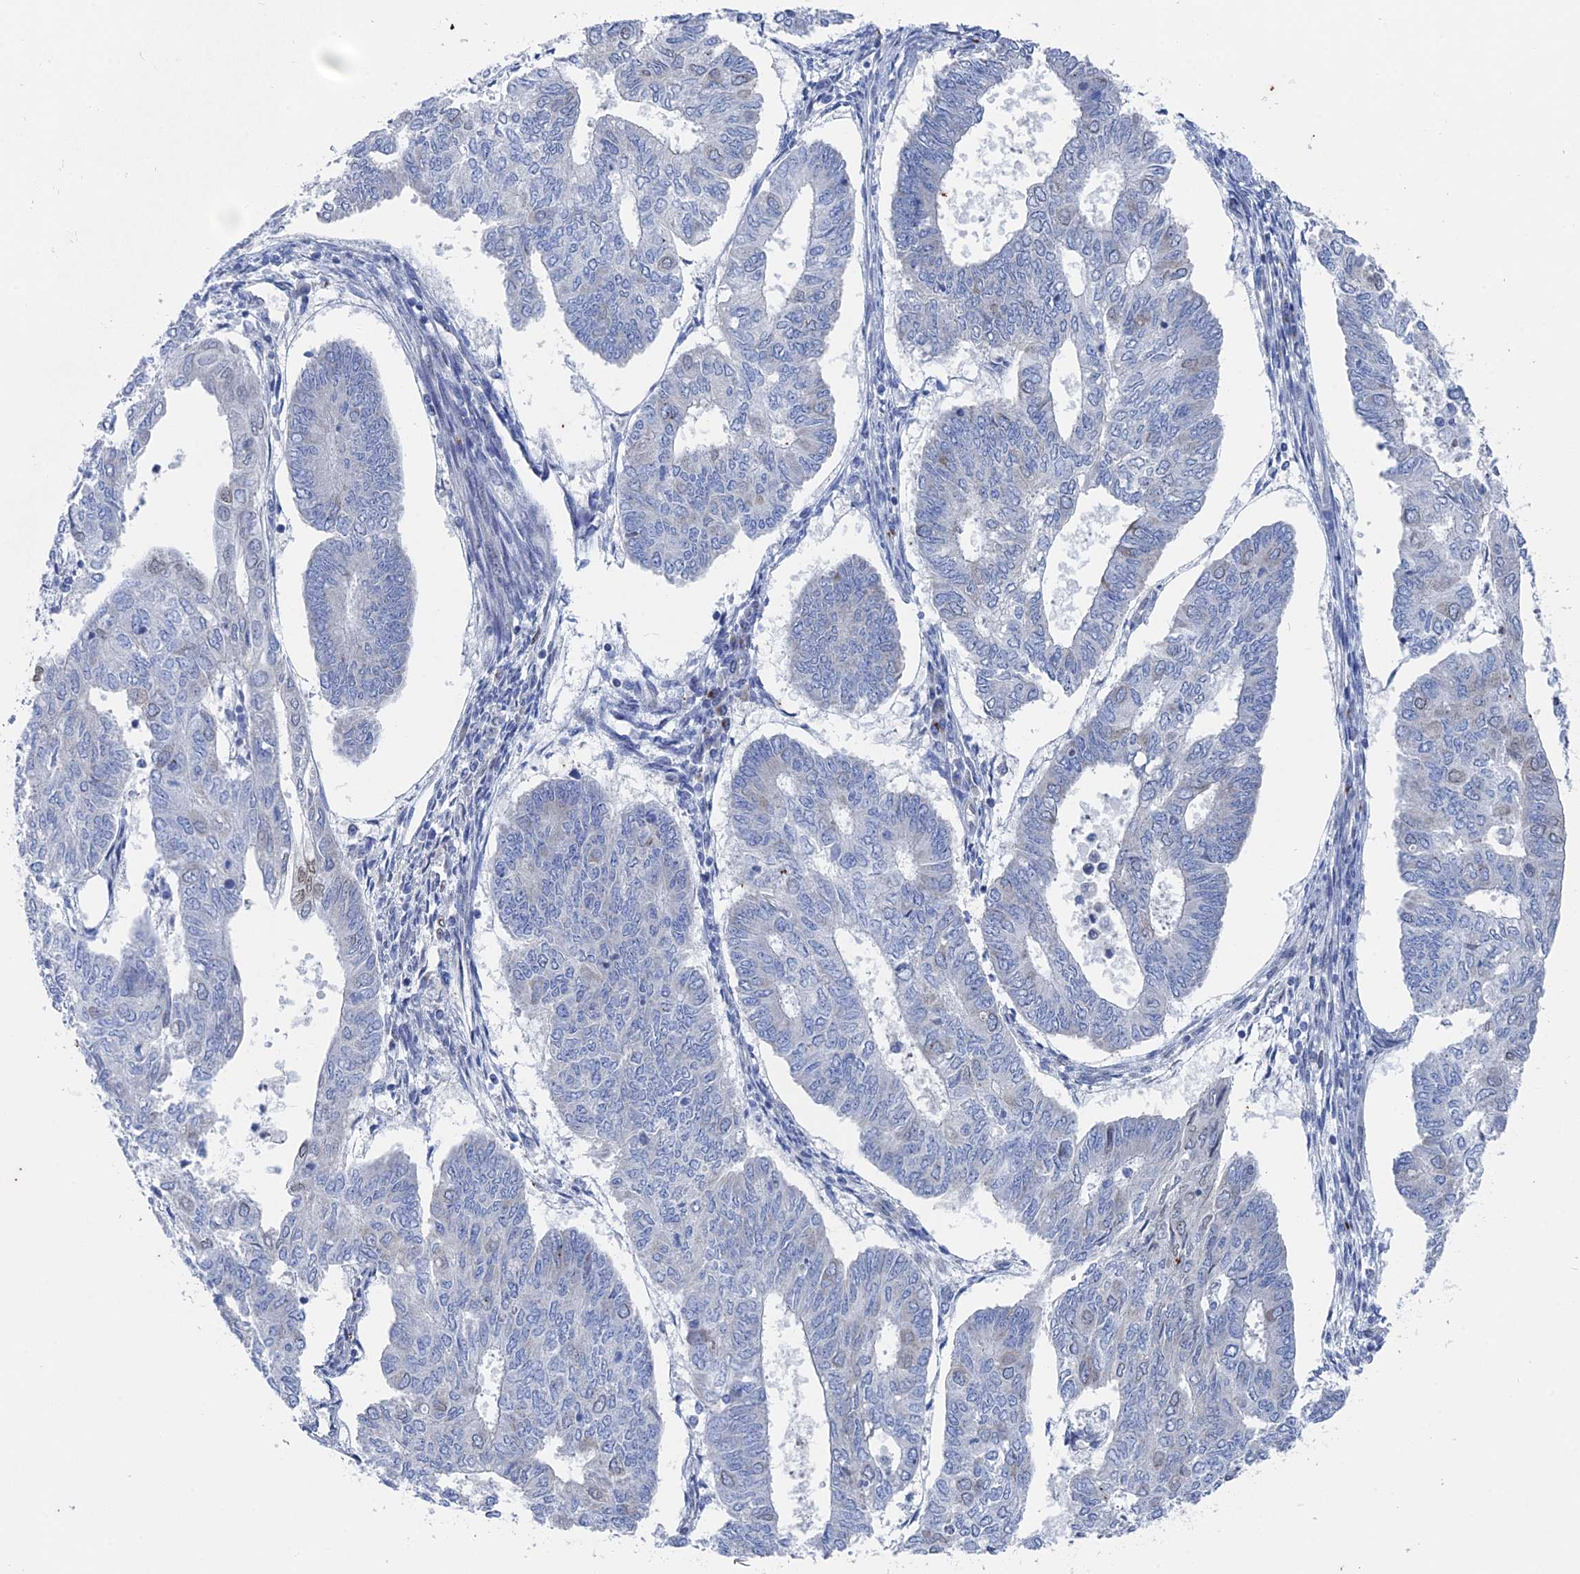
{"staining": {"intensity": "negative", "quantity": "none", "location": "none"}, "tissue": "endometrial cancer", "cell_type": "Tumor cells", "image_type": "cancer", "snomed": [{"axis": "morphology", "description": "Adenocarcinoma, NOS"}, {"axis": "topography", "description": "Endometrium"}], "caption": "The immunohistochemistry (IHC) micrograph has no significant staining in tumor cells of endometrial cancer (adenocarcinoma) tissue. The staining is performed using DAB brown chromogen with nuclei counter-stained in using hematoxylin.", "gene": "MTRF1", "patient": {"sex": "female", "age": 68}}